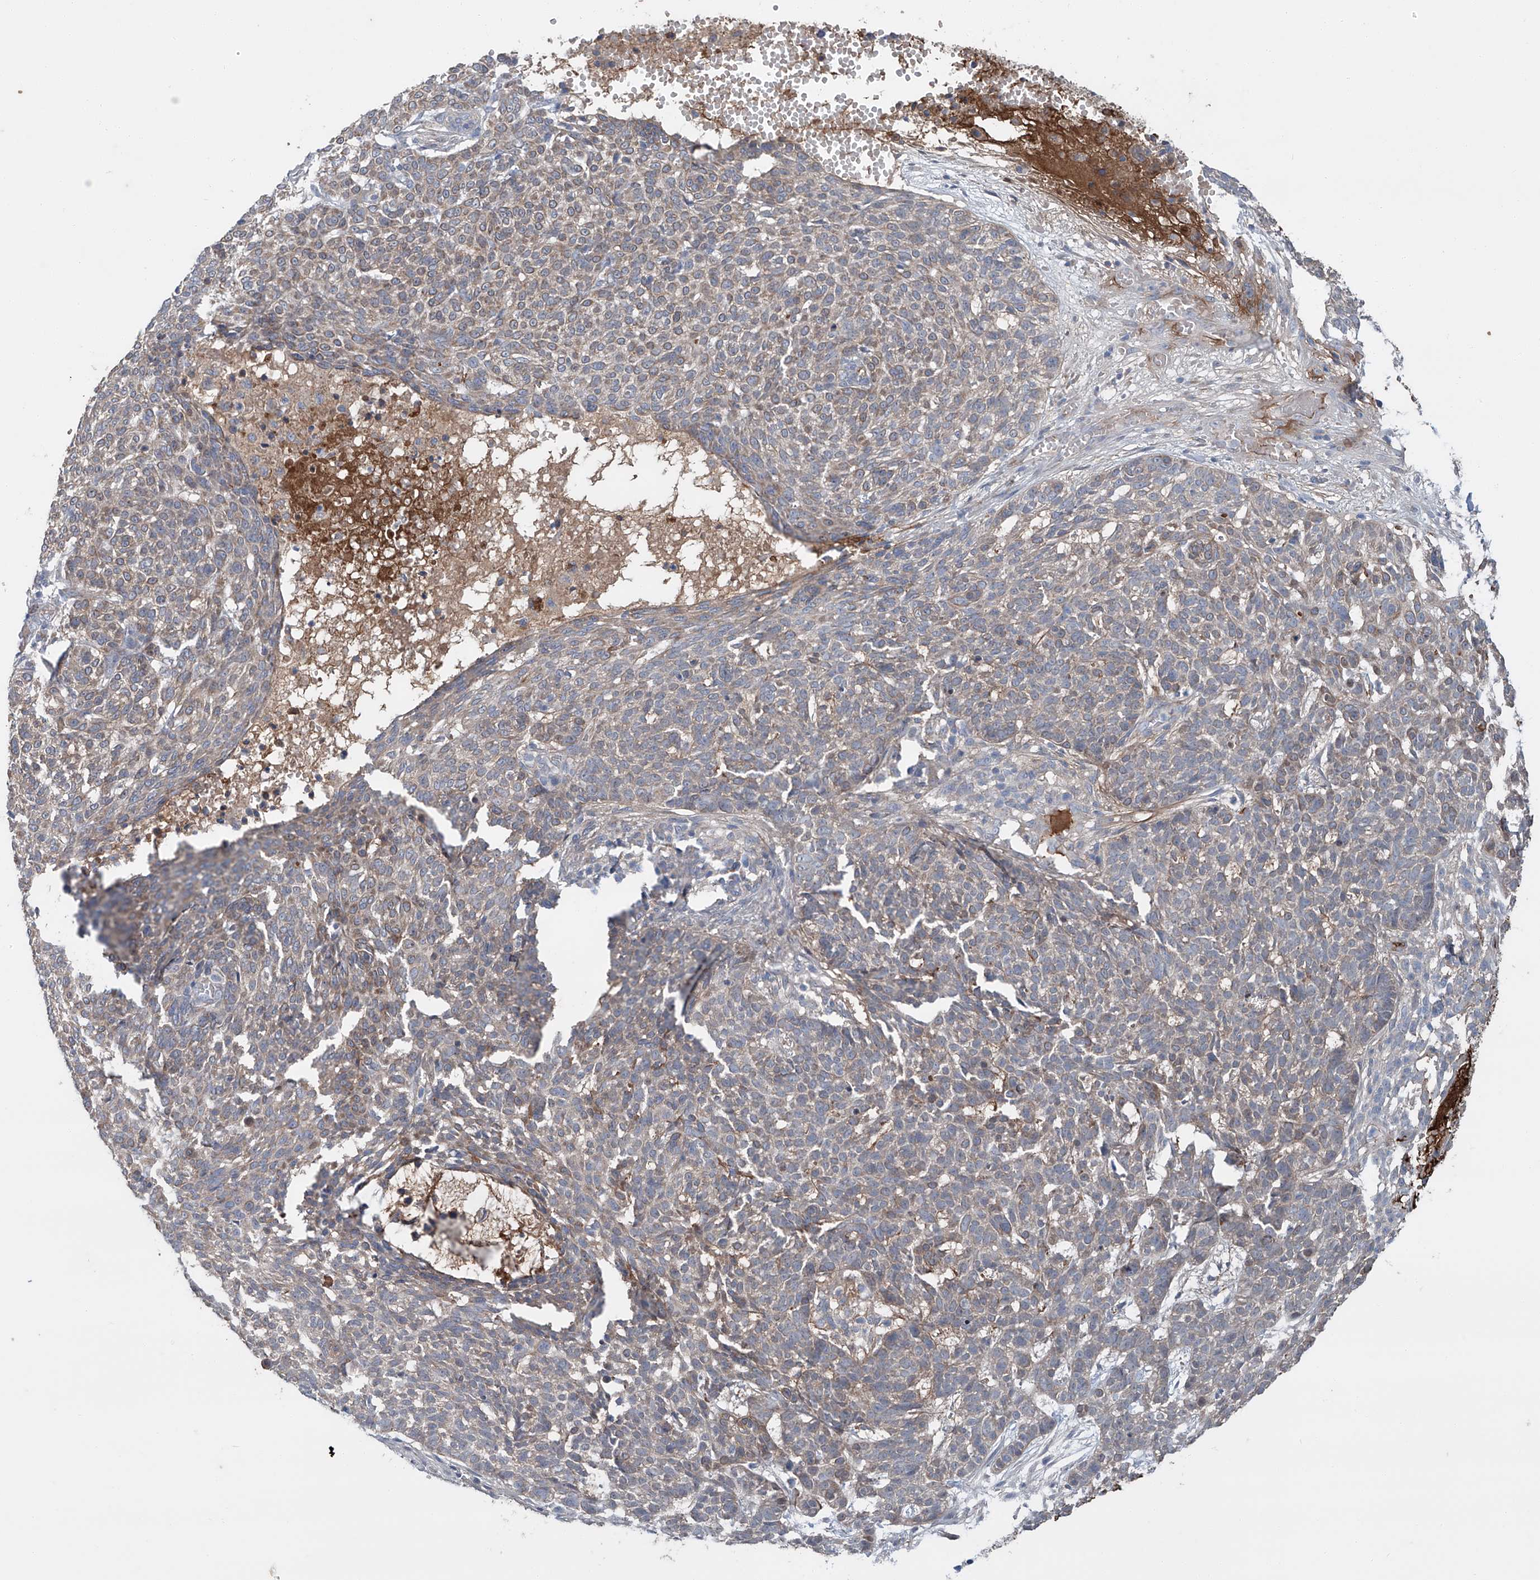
{"staining": {"intensity": "moderate", "quantity": "25%-75%", "location": "cytoplasmic/membranous"}, "tissue": "skin cancer", "cell_type": "Tumor cells", "image_type": "cancer", "snomed": [{"axis": "morphology", "description": "Basal cell carcinoma"}, {"axis": "topography", "description": "Skin"}], "caption": "Skin cancer stained with DAB immunohistochemistry displays medium levels of moderate cytoplasmic/membranous positivity in approximately 25%-75% of tumor cells.", "gene": "SIX4", "patient": {"sex": "male", "age": 85}}